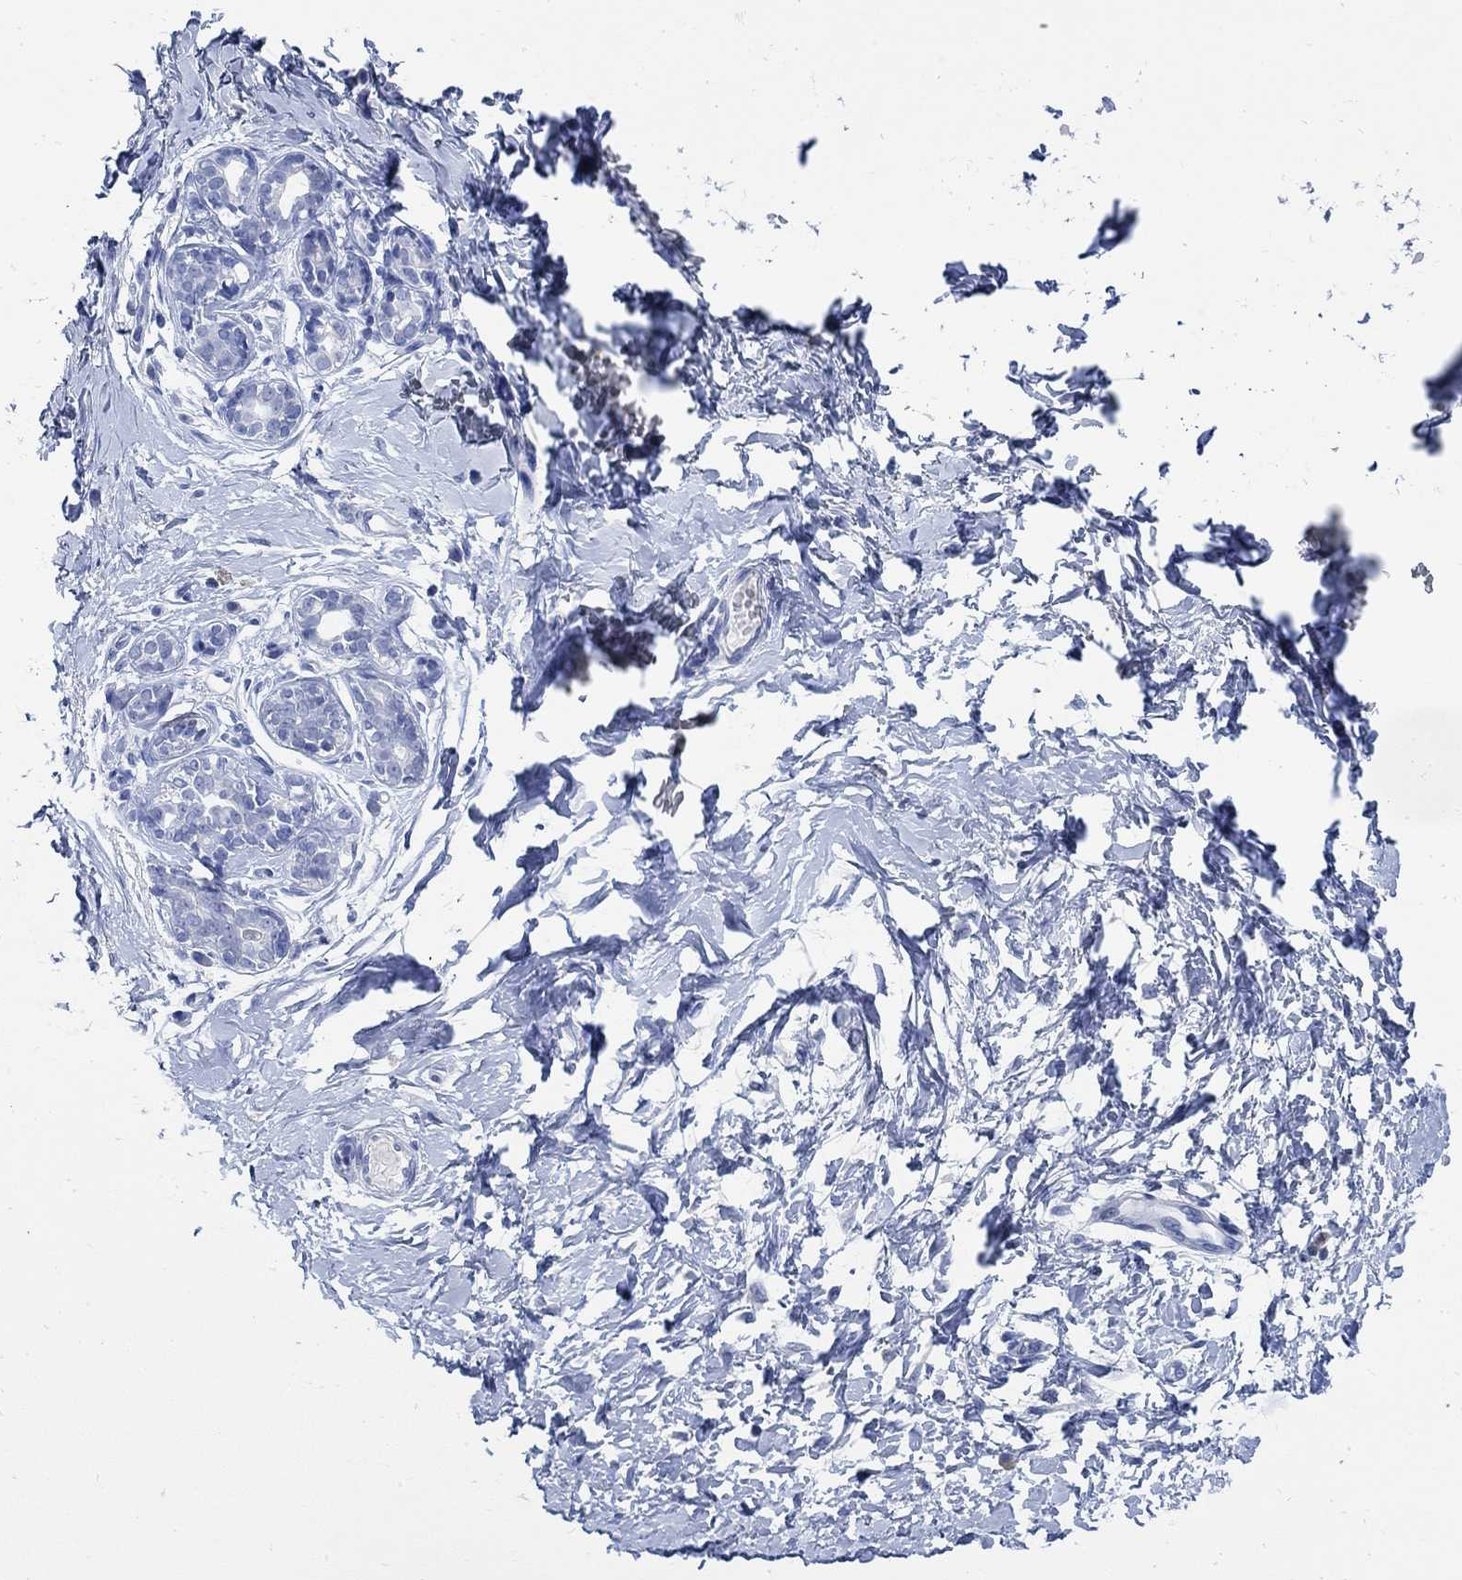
{"staining": {"intensity": "negative", "quantity": "none", "location": "none"}, "tissue": "breast", "cell_type": "Adipocytes", "image_type": "normal", "snomed": [{"axis": "morphology", "description": "Normal tissue, NOS"}, {"axis": "topography", "description": "Breast"}], "caption": "The immunohistochemistry histopathology image has no significant expression in adipocytes of breast. (DAB immunohistochemistry (IHC) visualized using brightfield microscopy, high magnification).", "gene": "CAMK2N1", "patient": {"sex": "female", "age": 37}}